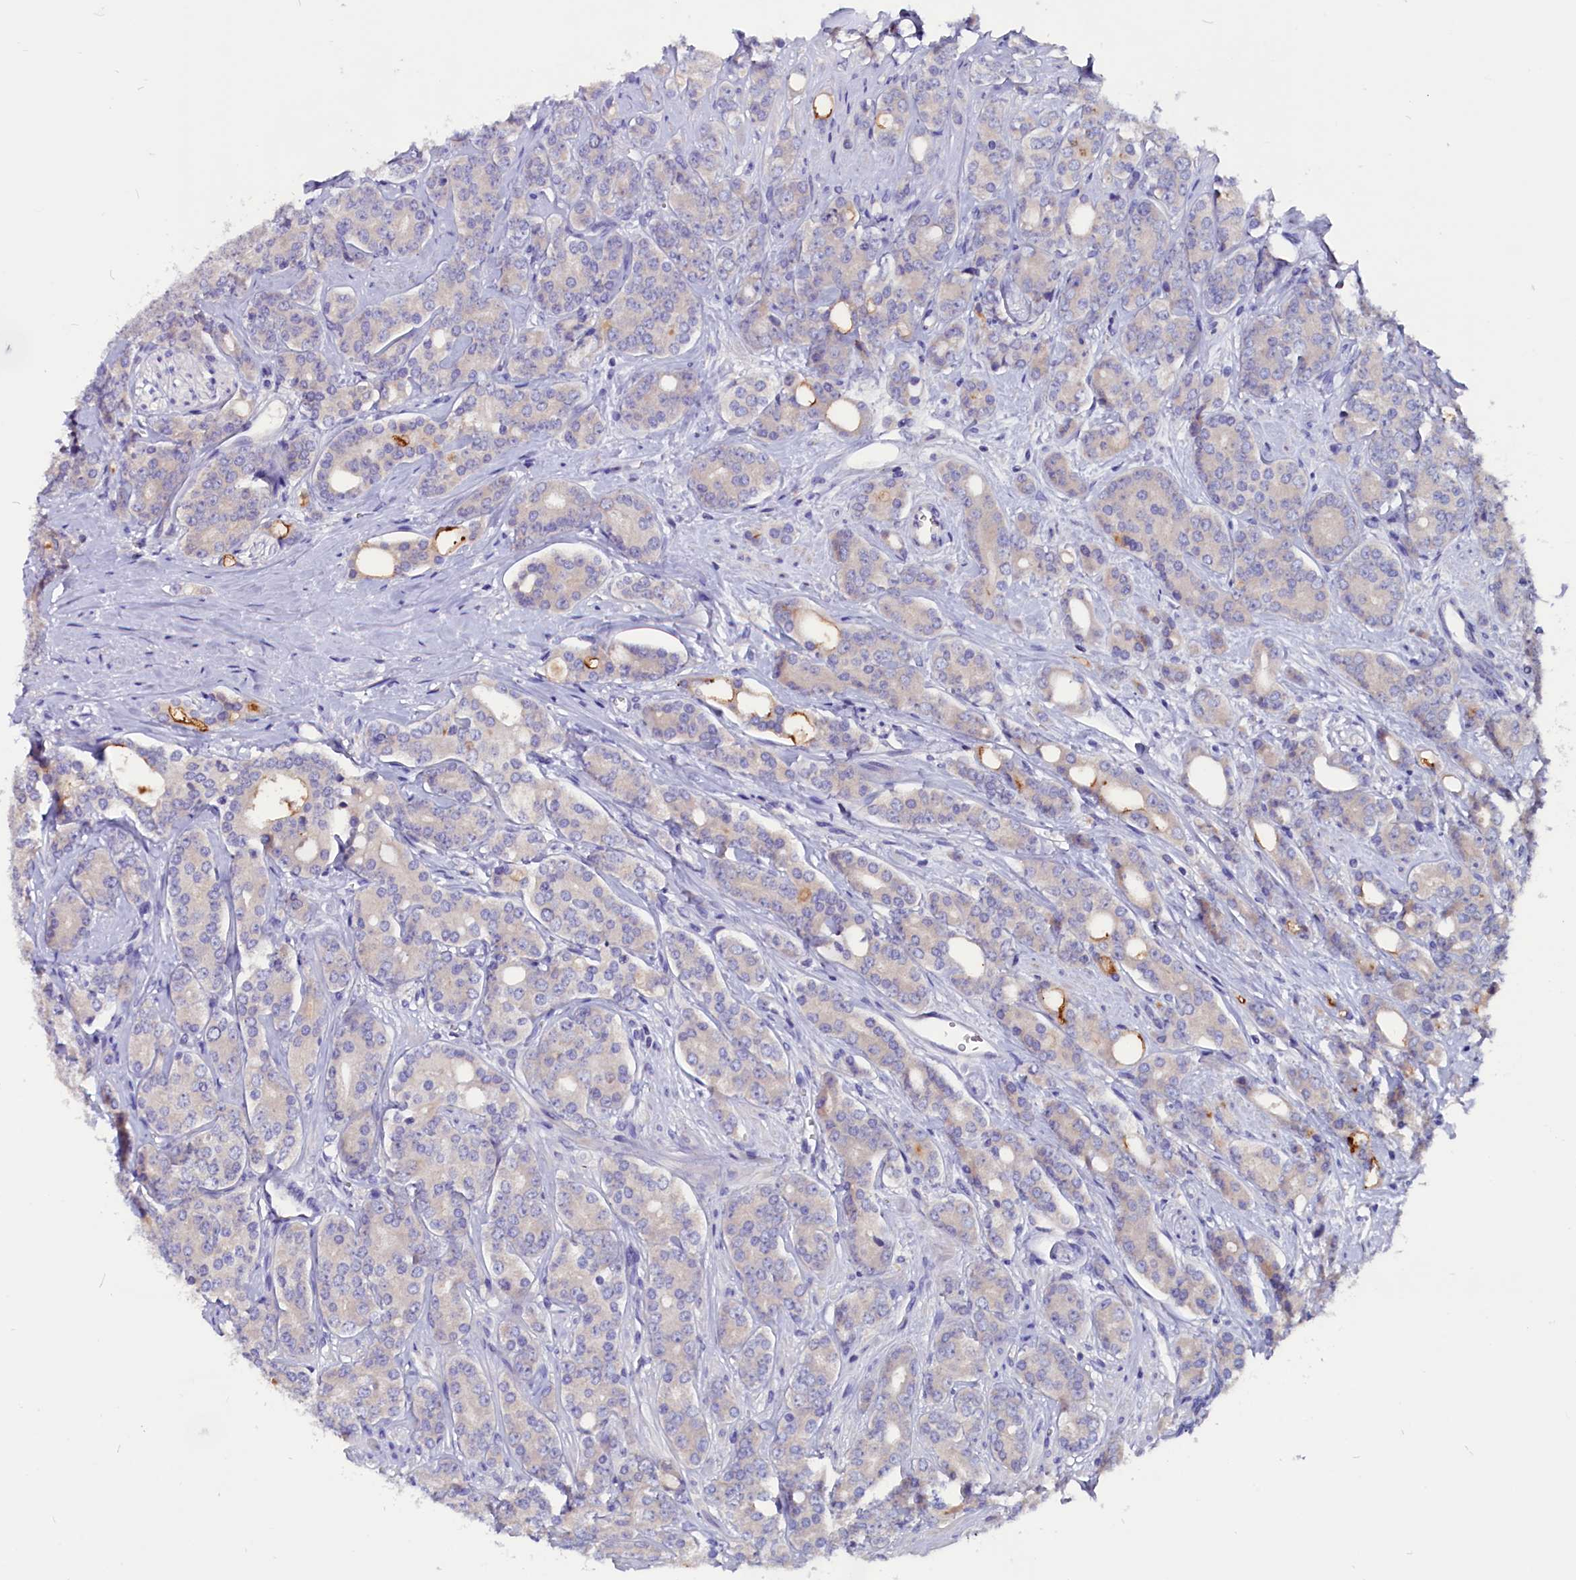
{"staining": {"intensity": "negative", "quantity": "none", "location": "none"}, "tissue": "prostate cancer", "cell_type": "Tumor cells", "image_type": "cancer", "snomed": [{"axis": "morphology", "description": "Adenocarcinoma, High grade"}, {"axis": "topography", "description": "Prostate"}], "caption": "There is no significant positivity in tumor cells of prostate cancer (high-grade adenocarcinoma).", "gene": "CCBE1", "patient": {"sex": "male", "age": 62}}